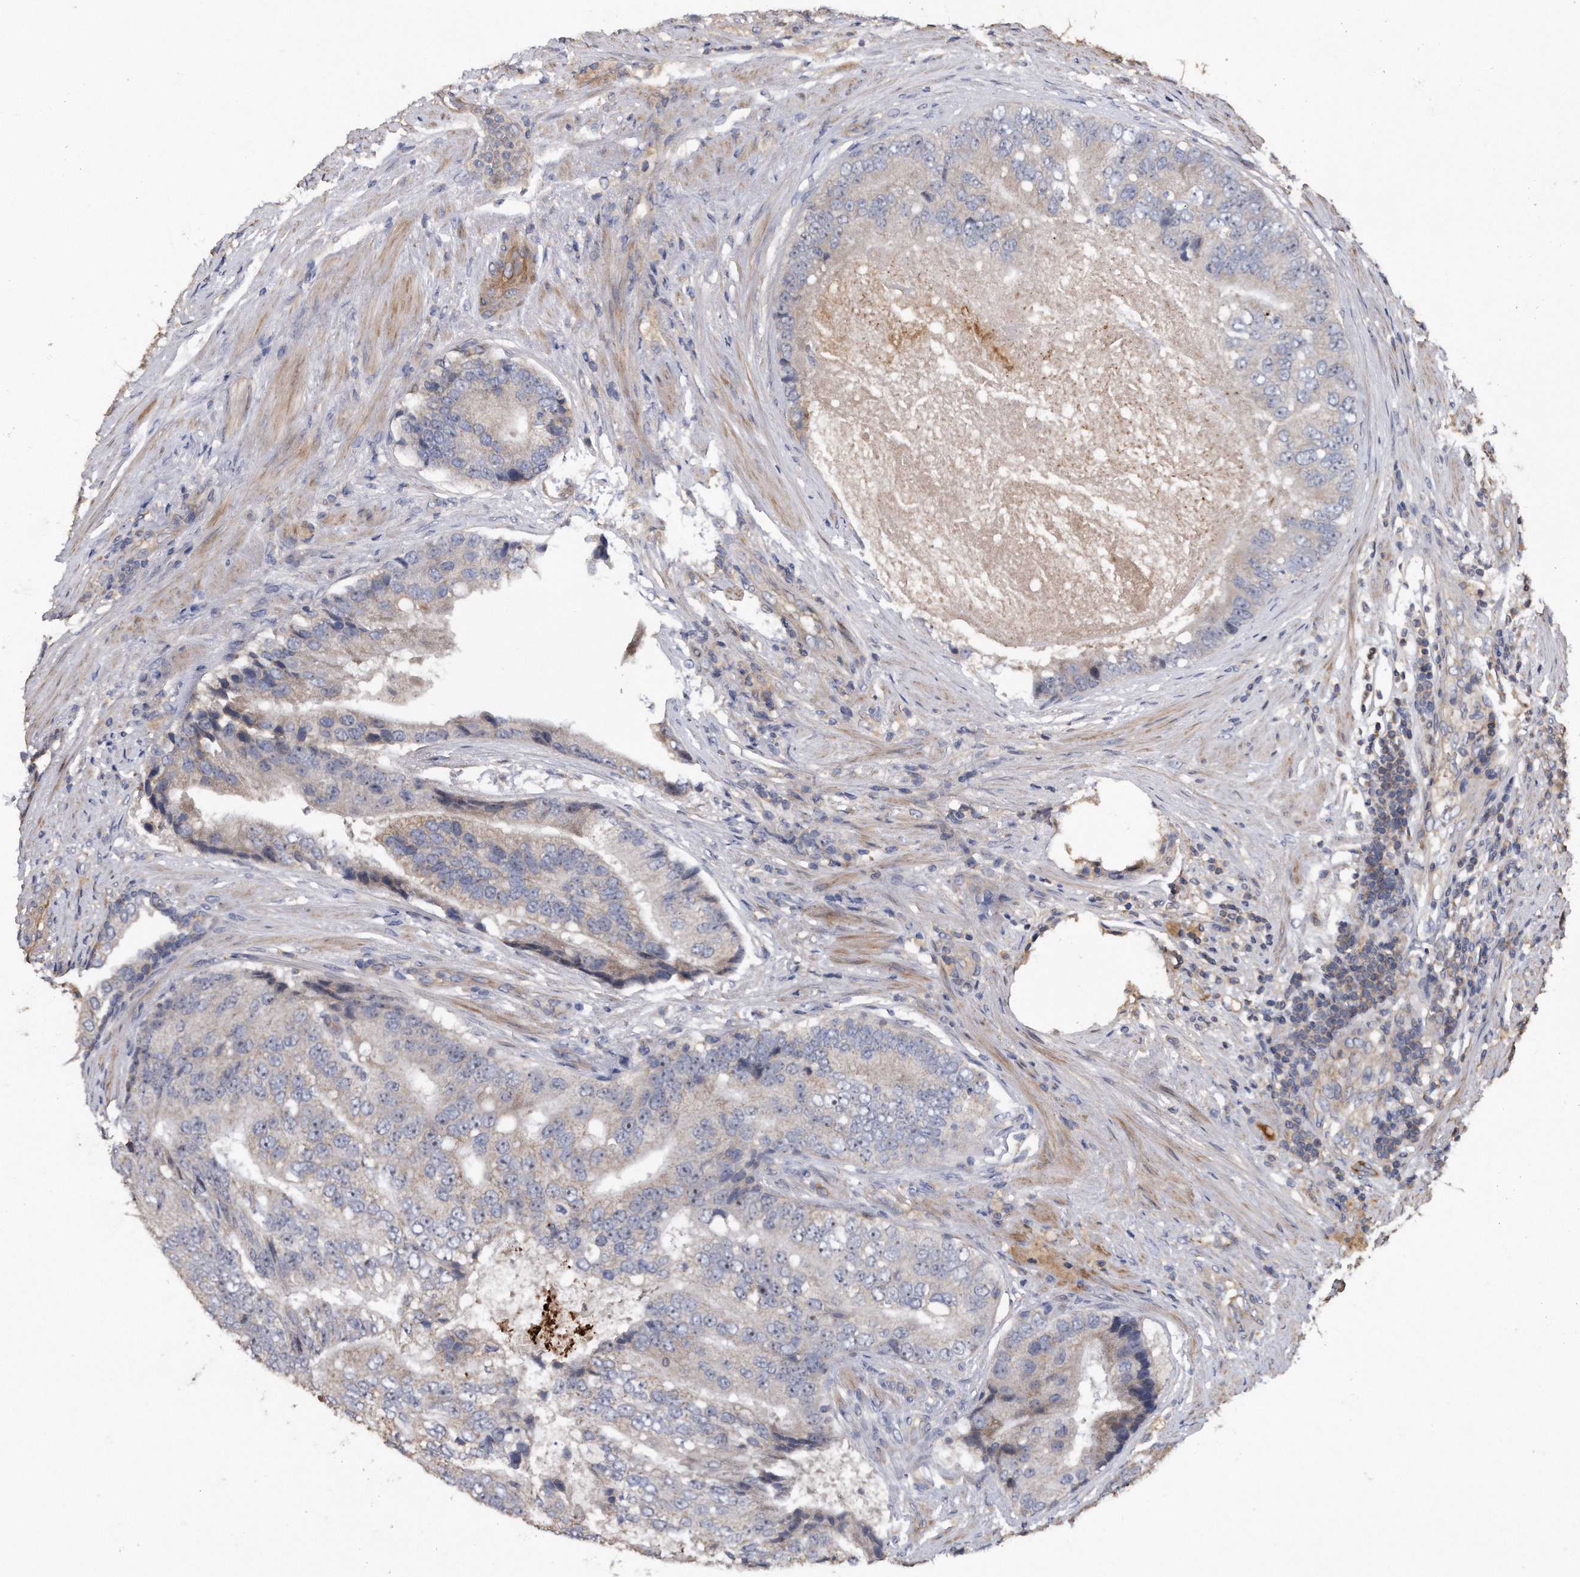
{"staining": {"intensity": "negative", "quantity": "none", "location": "none"}, "tissue": "prostate cancer", "cell_type": "Tumor cells", "image_type": "cancer", "snomed": [{"axis": "morphology", "description": "Adenocarcinoma, High grade"}, {"axis": "topography", "description": "Prostate"}], "caption": "A photomicrograph of prostate cancer (adenocarcinoma (high-grade)) stained for a protein displays no brown staining in tumor cells.", "gene": "KCND3", "patient": {"sex": "male", "age": 70}}